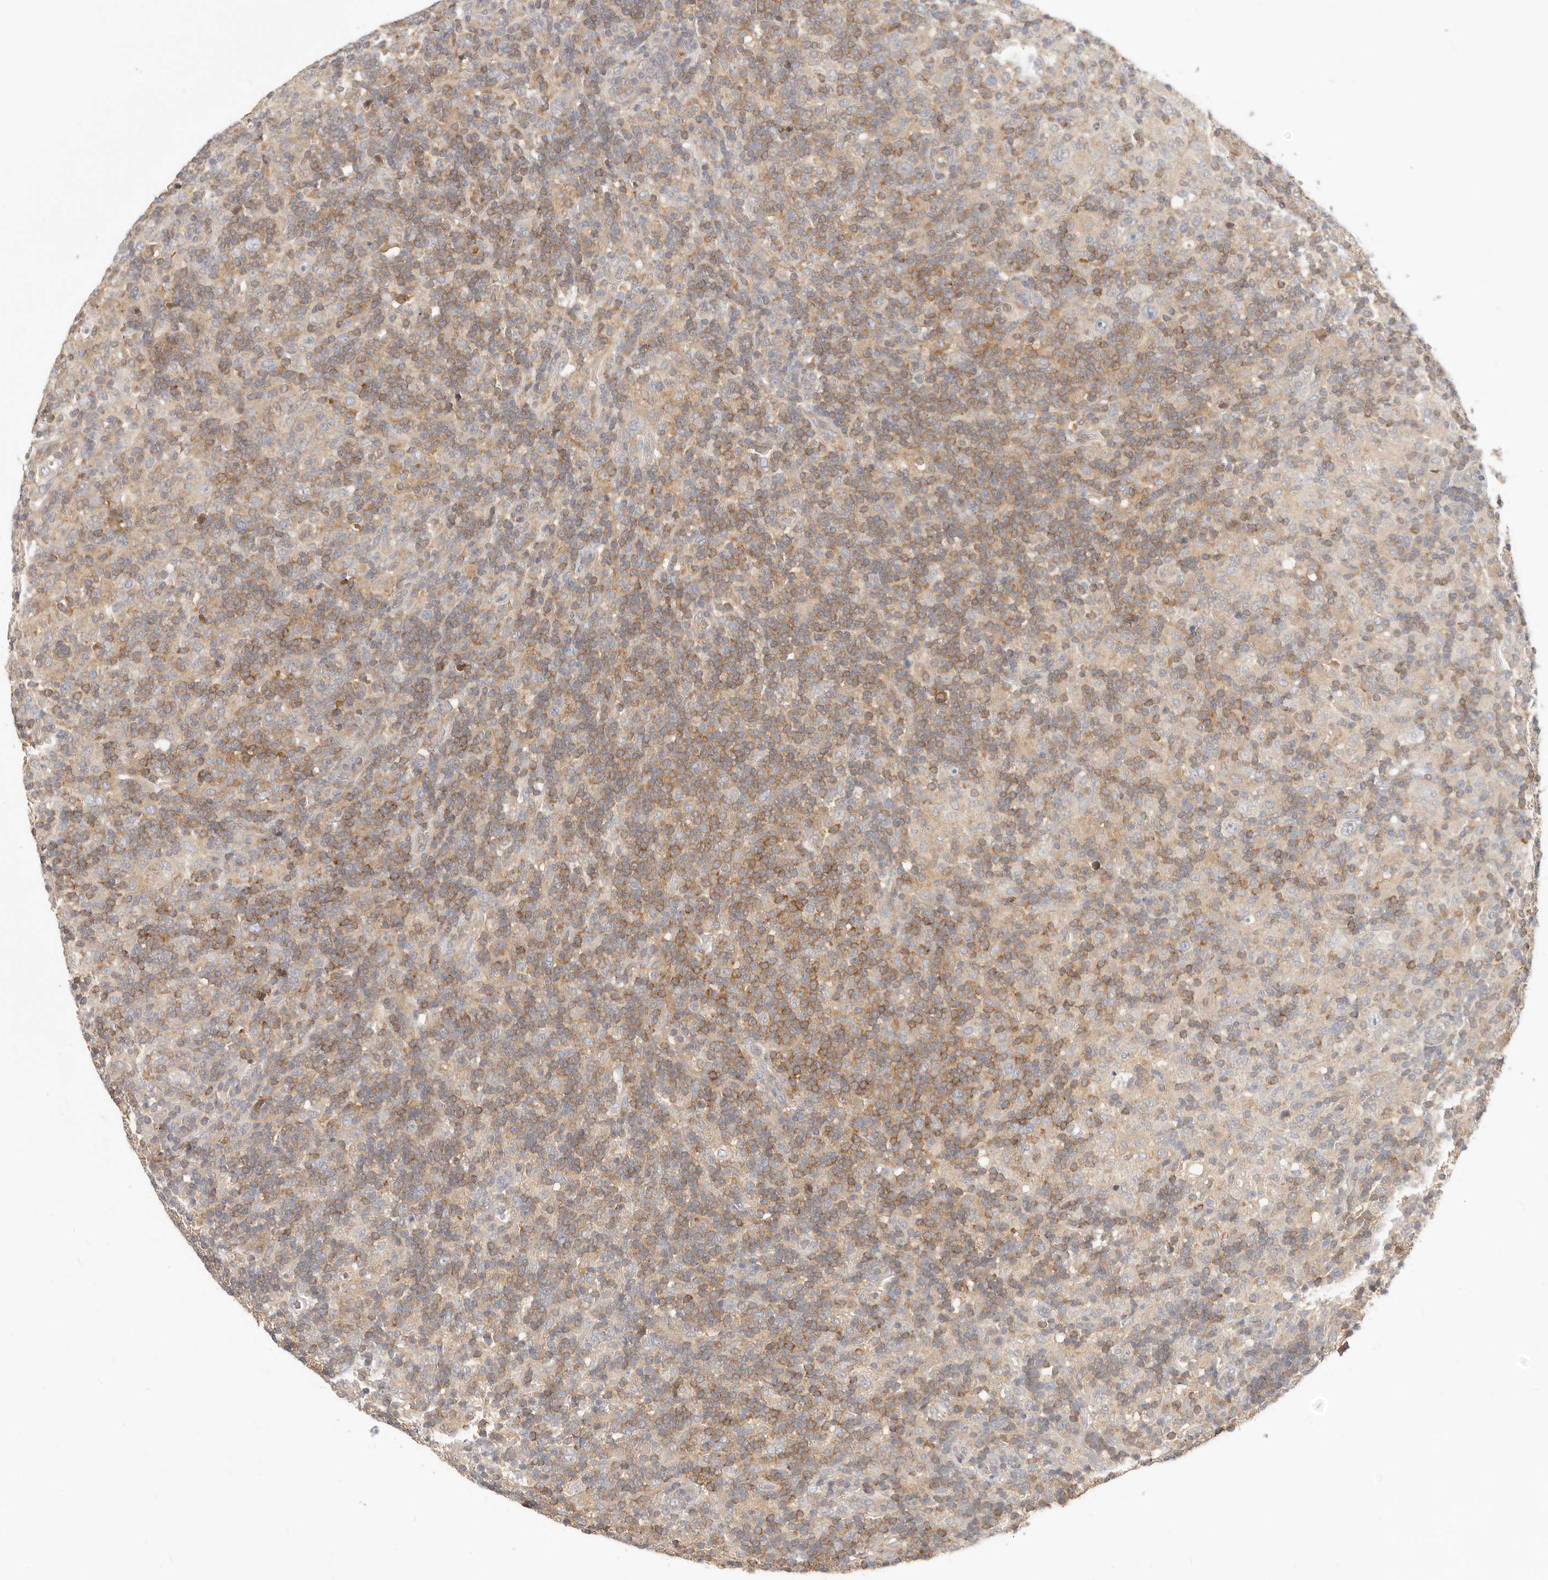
{"staining": {"intensity": "negative", "quantity": "none", "location": "none"}, "tissue": "lymphoma", "cell_type": "Tumor cells", "image_type": "cancer", "snomed": [{"axis": "morphology", "description": "Hodgkin's disease, NOS"}, {"axis": "topography", "description": "Lymph node"}], "caption": "Immunohistochemistry (IHC) image of neoplastic tissue: human Hodgkin's disease stained with DAB (3,3'-diaminobenzidine) exhibits no significant protein positivity in tumor cells.", "gene": "DTNBP1", "patient": {"sex": "male", "age": 70}}